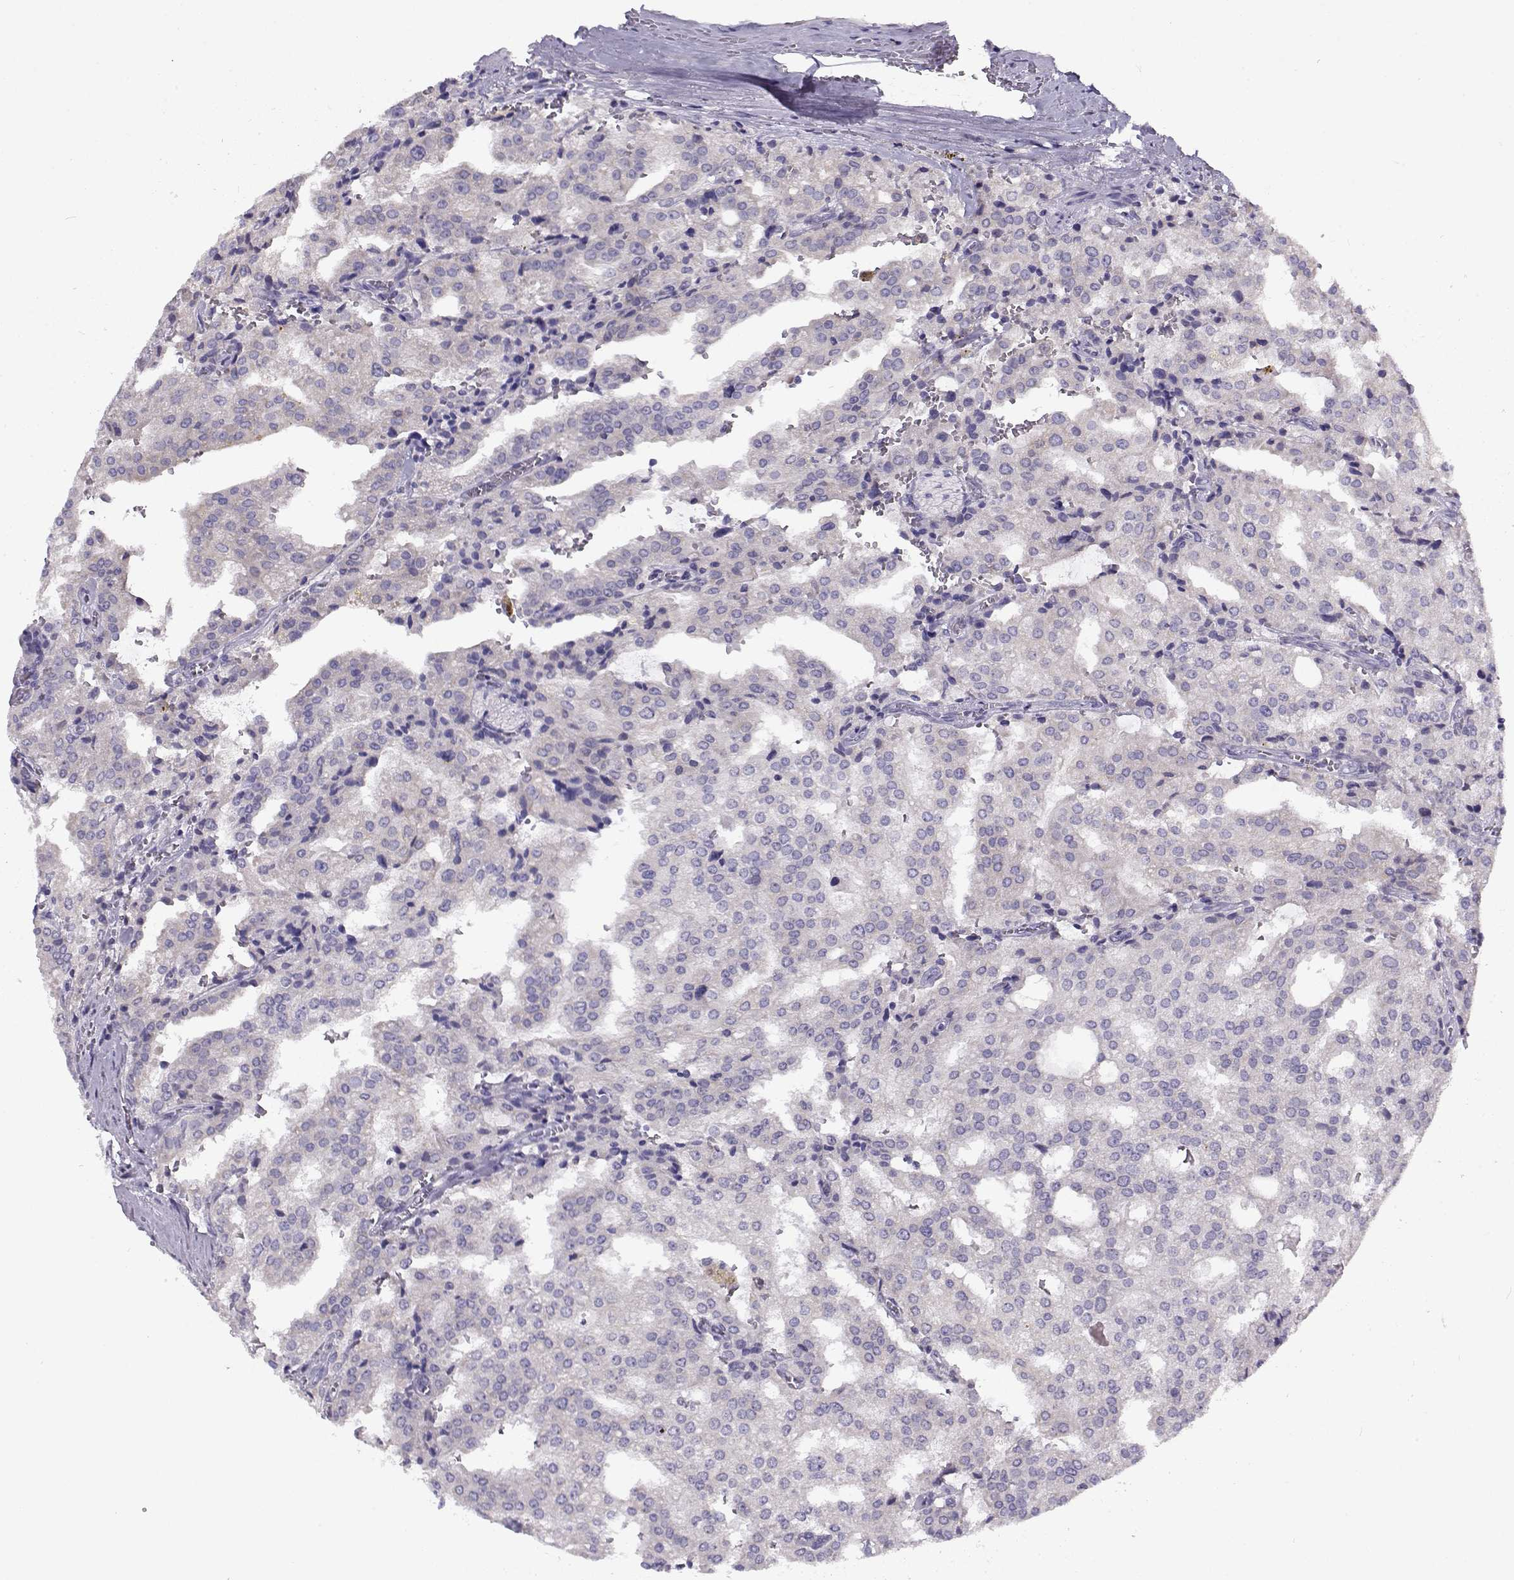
{"staining": {"intensity": "weak", "quantity": "<25%", "location": "cytoplasmic/membranous"}, "tissue": "prostate cancer", "cell_type": "Tumor cells", "image_type": "cancer", "snomed": [{"axis": "morphology", "description": "Adenocarcinoma, High grade"}, {"axis": "topography", "description": "Prostate"}], "caption": "The immunohistochemistry (IHC) histopathology image has no significant expression in tumor cells of prostate high-grade adenocarcinoma tissue. The staining is performed using DAB (3,3'-diaminobenzidine) brown chromogen with nuclei counter-stained in using hematoxylin.", "gene": "FEZF1", "patient": {"sex": "male", "age": 68}}